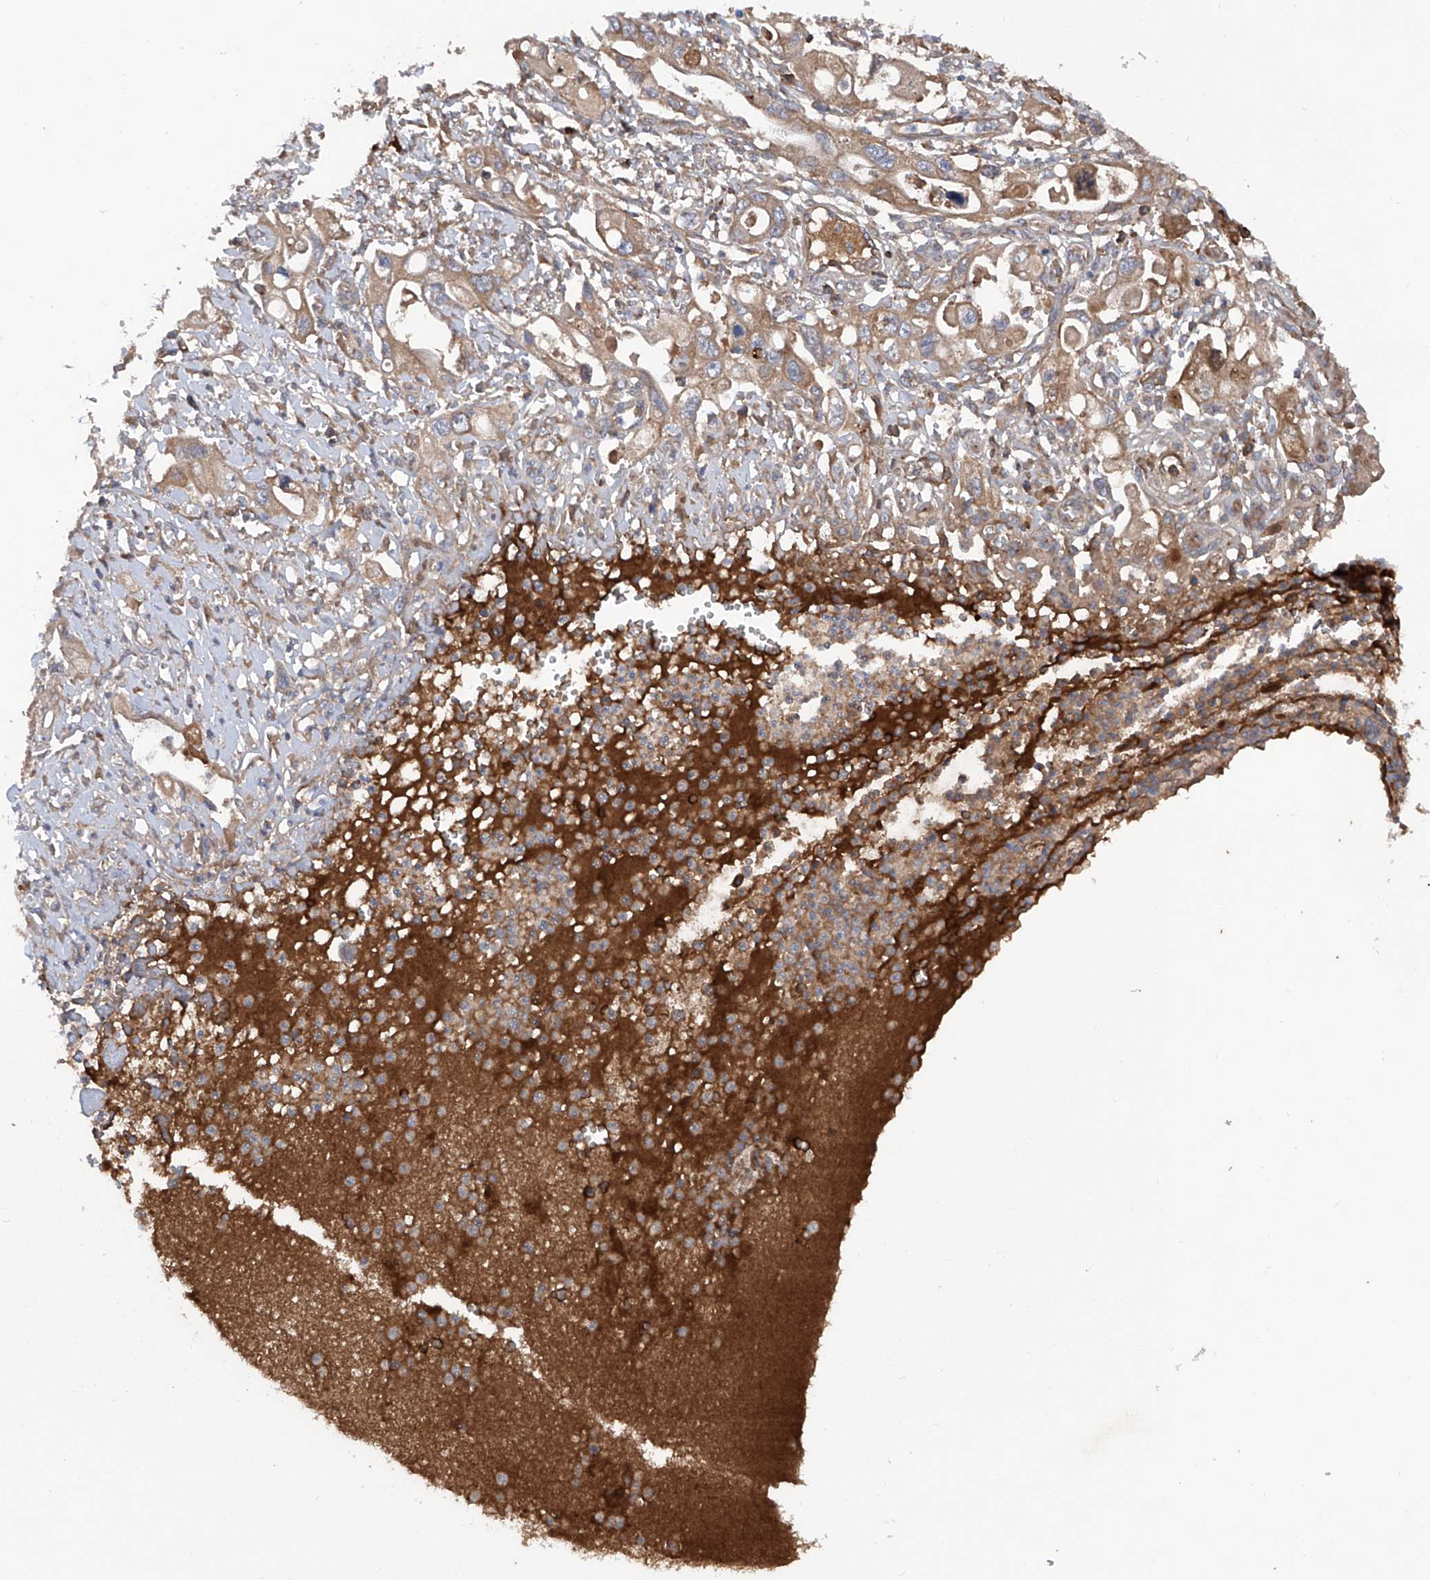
{"staining": {"intensity": "weak", "quantity": ">75%", "location": "cytoplasmic/membranous"}, "tissue": "pancreatic cancer", "cell_type": "Tumor cells", "image_type": "cancer", "snomed": [{"axis": "morphology", "description": "Adenocarcinoma, NOS"}, {"axis": "topography", "description": "Pancreas"}], "caption": "Human pancreatic cancer stained with a brown dye shows weak cytoplasmic/membranous positive expression in approximately >75% of tumor cells.", "gene": "ASCC3", "patient": {"sex": "male", "age": 68}}